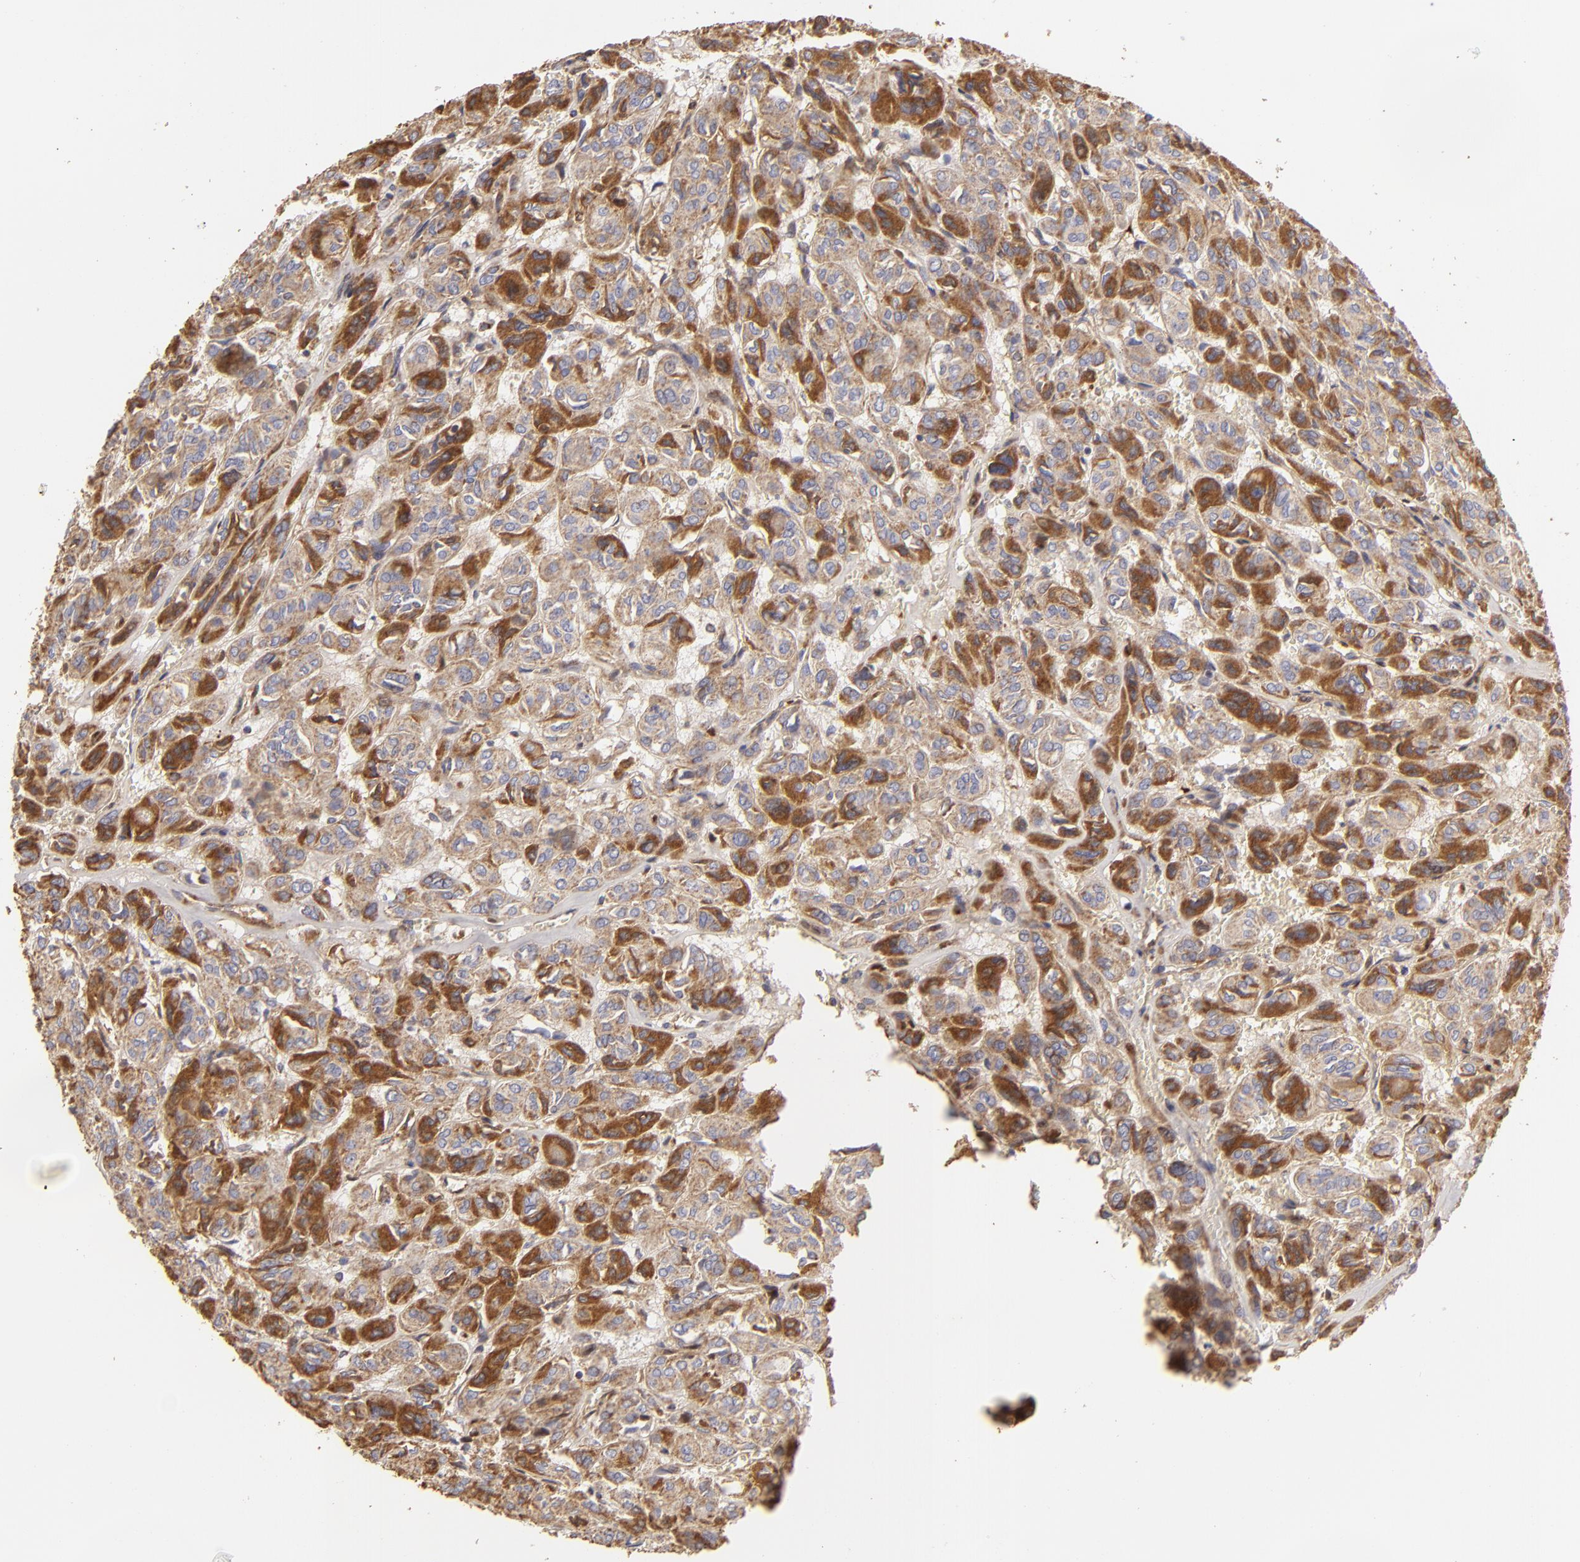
{"staining": {"intensity": "strong", "quantity": "25%-75%", "location": "cytoplasmic/membranous"}, "tissue": "thyroid cancer", "cell_type": "Tumor cells", "image_type": "cancer", "snomed": [{"axis": "morphology", "description": "Follicular adenoma carcinoma, NOS"}, {"axis": "topography", "description": "Thyroid gland"}], "caption": "Tumor cells show strong cytoplasmic/membranous staining in about 25%-75% of cells in thyroid cancer. Nuclei are stained in blue.", "gene": "CFB", "patient": {"sex": "female", "age": 71}}